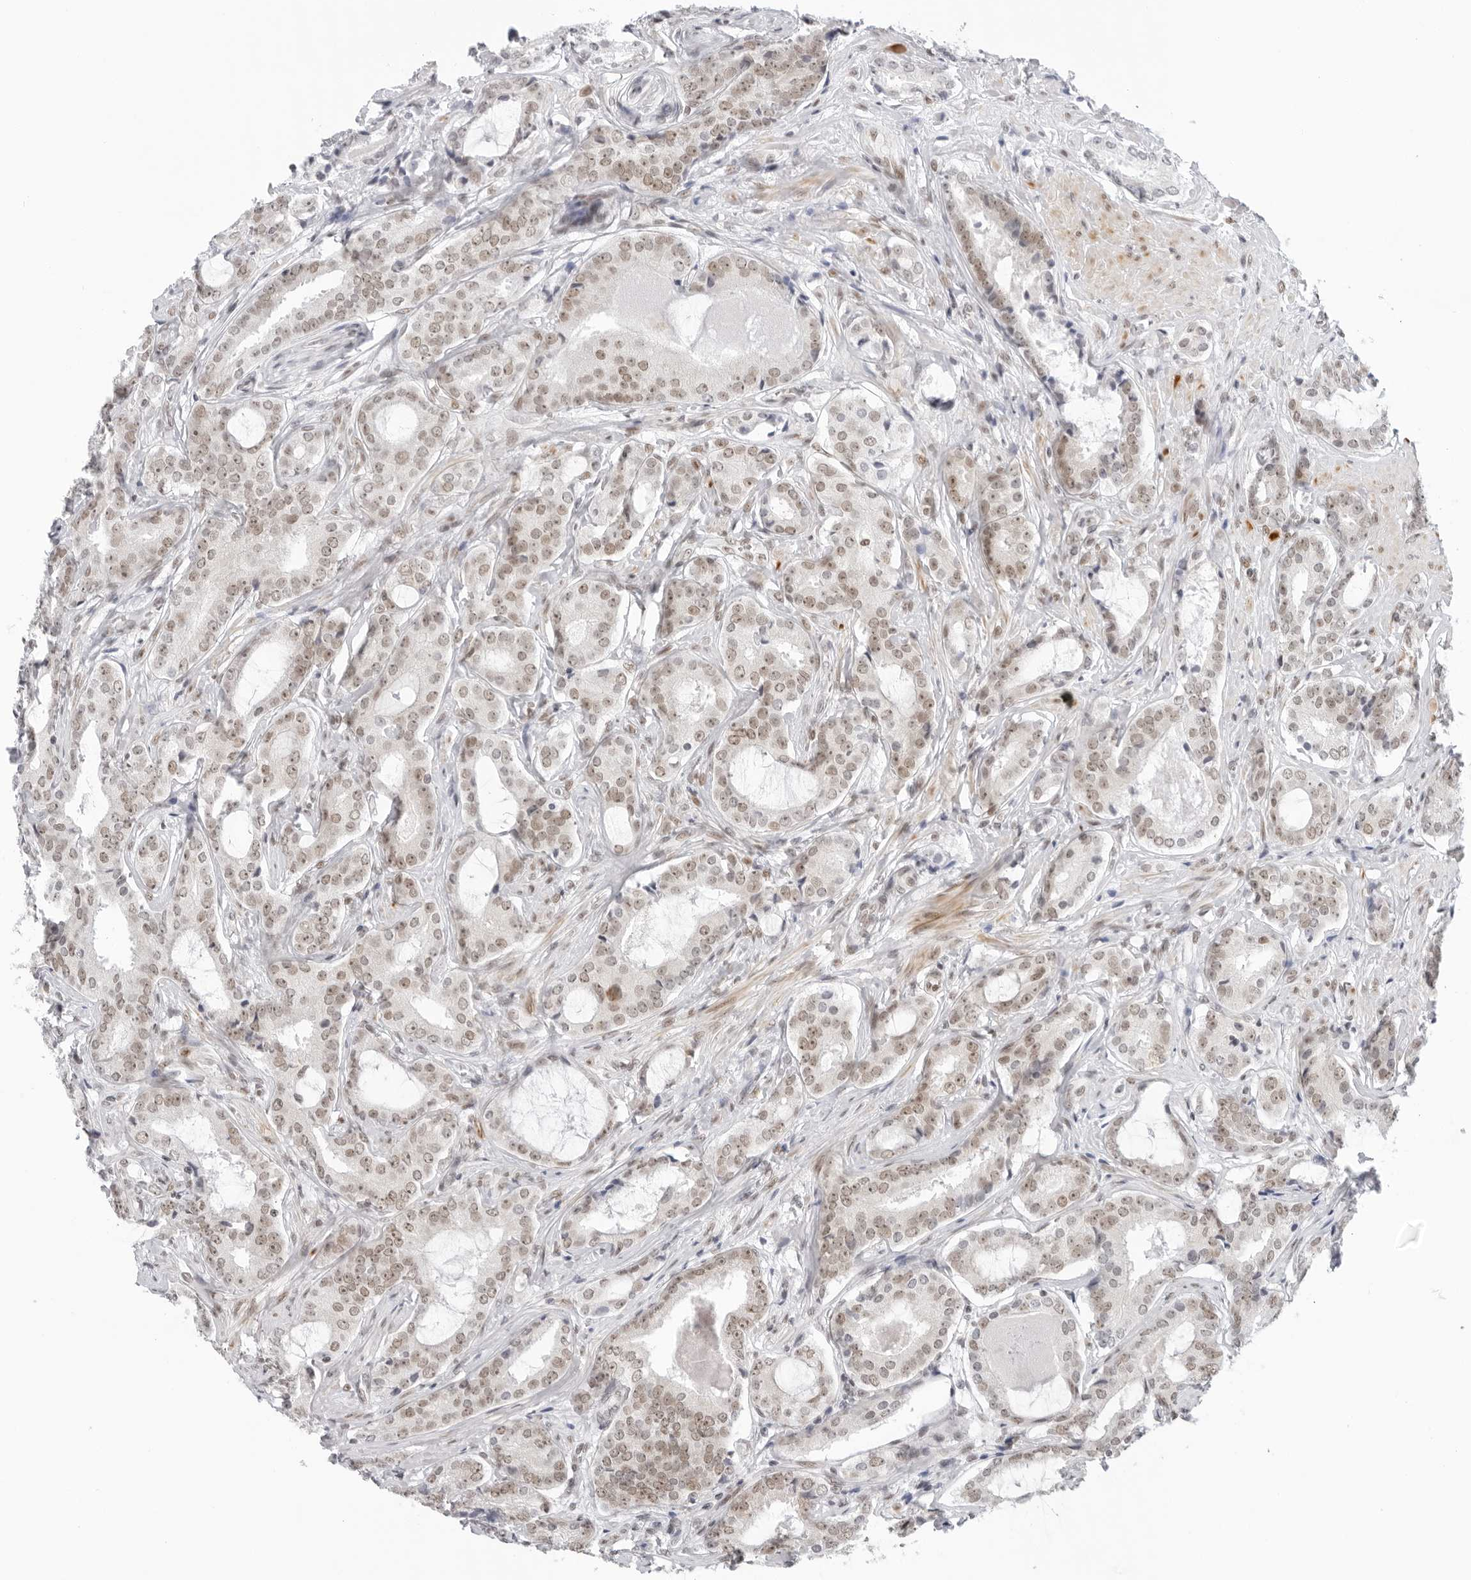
{"staining": {"intensity": "weak", "quantity": ">75%", "location": "nuclear"}, "tissue": "prostate cancer", "cell_type": "Tumor cells", "image_type": "cancer", "snomed": [{"axis": "morphology", "description": "Adenocarcinoma, High grade"}, {"axis": "topography", "description": "Prostate"}], "caption": "Protein expression analysis of prostate cancer displays weak nuclear staining in approximately >75% of tumor cells. (Brightfield microscopy of DAB IHC at high magnification).", "gene": "FOXK2", "patient": {"sex": "male", "age": 73}}